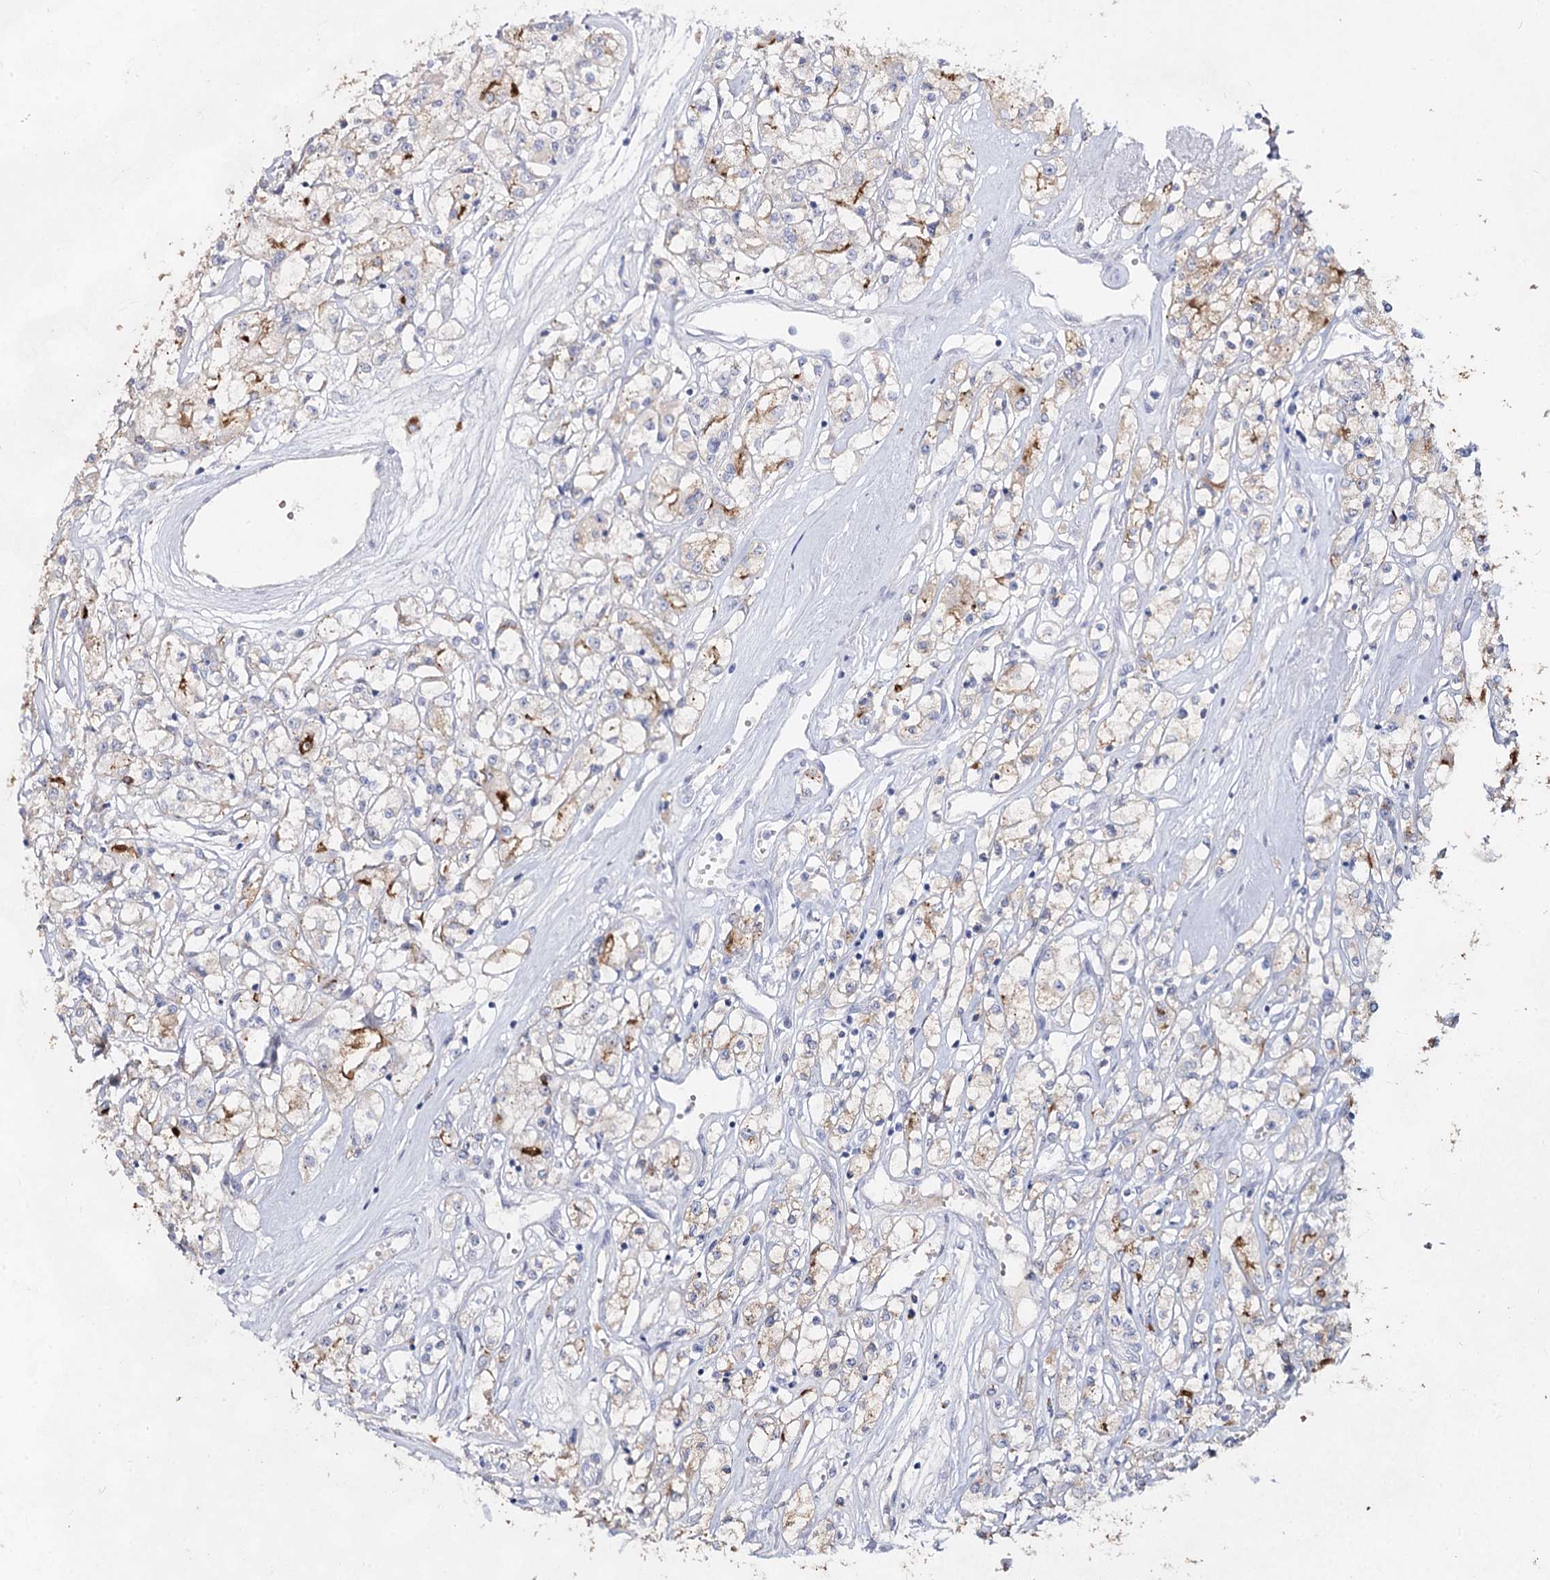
{"staining": {"intensity": "moderate", "quantity": "<25%", "location": "cytoplasmic/membranous"}, "tissue": "renal cancer", "cell_type": "Tumor cells", "image_type": "cancer", "snomed": [{"axis": "morphology", "description": "Adenocarcinoma, NOS"}, {"axis": "topography", "description": "Kidney"}], "caption": "Human renal adenocarcinoma stained for a protein (brown) exhibits moderate cytoplasmic/membranous positive positivity in approximately <25% of tumor cells.", "gene": "CCDC73", "patient": {"sex": "female", "age": 59}}